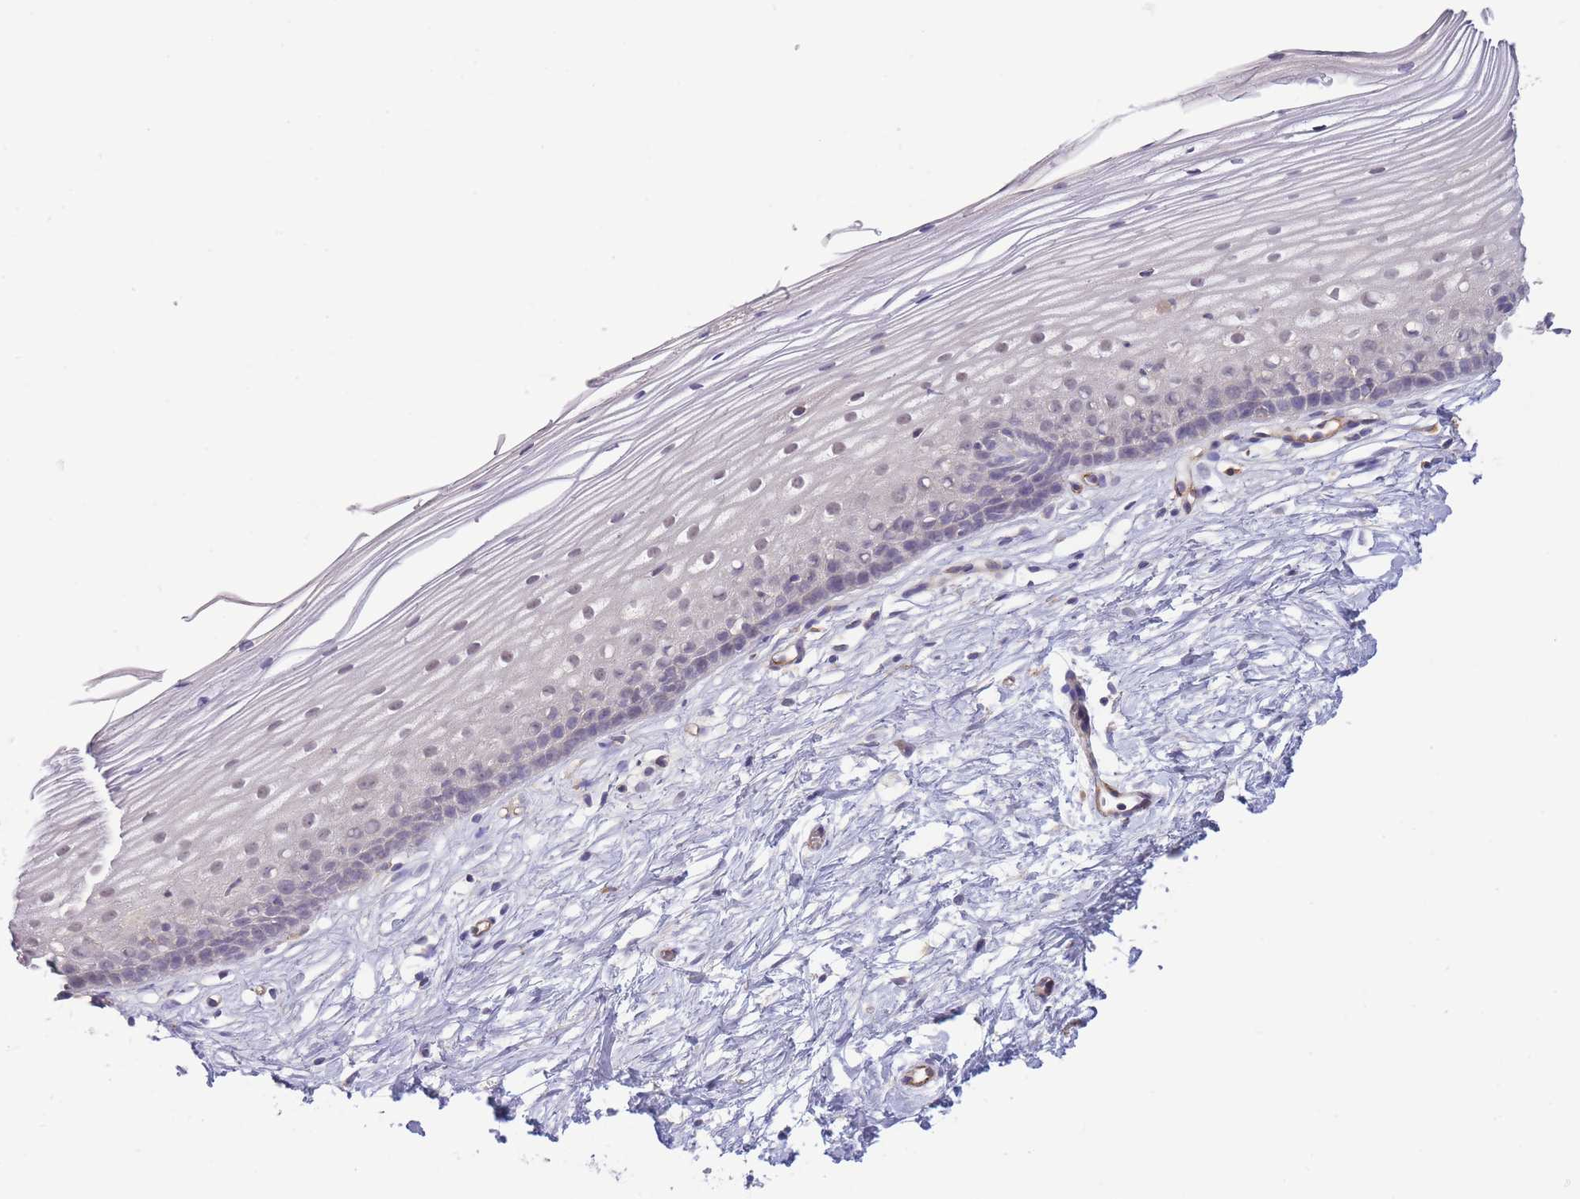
{"staining": {"intensity": "negative", "quantity": "none", "location": "none"}, "tissue": "cervix", "cell_type": "Glandular cells", "image_type": "normal", "snomed": [{"axis": "morphology", "description": "Normal tissue, NOS"}, {"axis": "topography", "description": "Cervix"}], "caption": "Normal cervix was stained to show a protein in brown. There is no significant expression in glandular cells.", "gene": "NDUFAF5", "patient": {"sex": "female", "age": 40}}